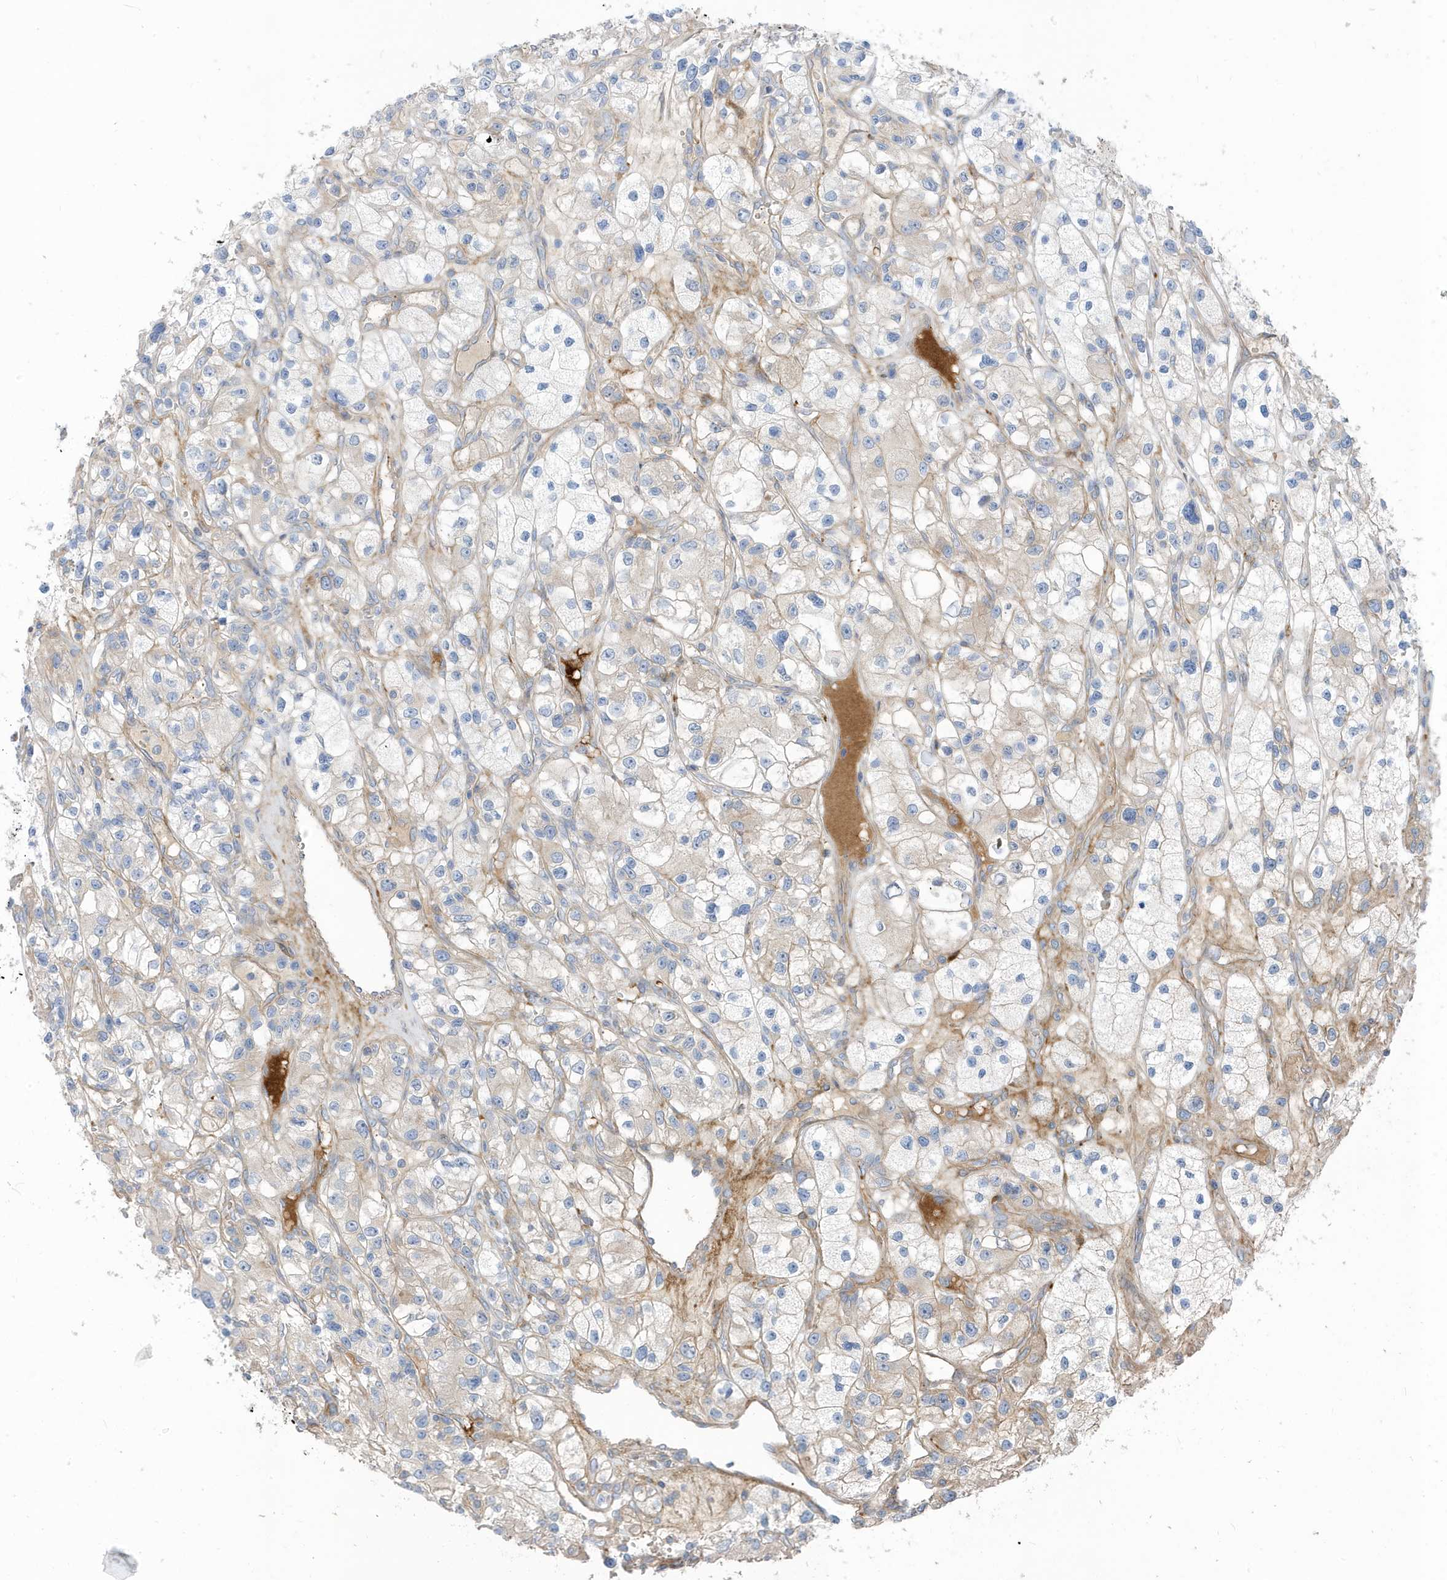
{"staining": {"intensity": "negative", "quantity": "none", "location": "none"}, "tissue": "renal cancer", "cell_type": "Tumor cells", "image_type": "cancer", "snomed": [{"axis": "morphology", "description": "Adenocarcinoma, NOS"}, {"axis": "topography", "description": "Kidney"}], "caption": "Tumor cells are negative for brown protein staining in renal adenocarcinoma. (Brightfield microscopy of DAB (3,3'-diaminobenzidine) immunohistochemistry (IHC) at high magnification).", "gene": "ATP13A5", "patient": {"sex": "female", "age": 57}}